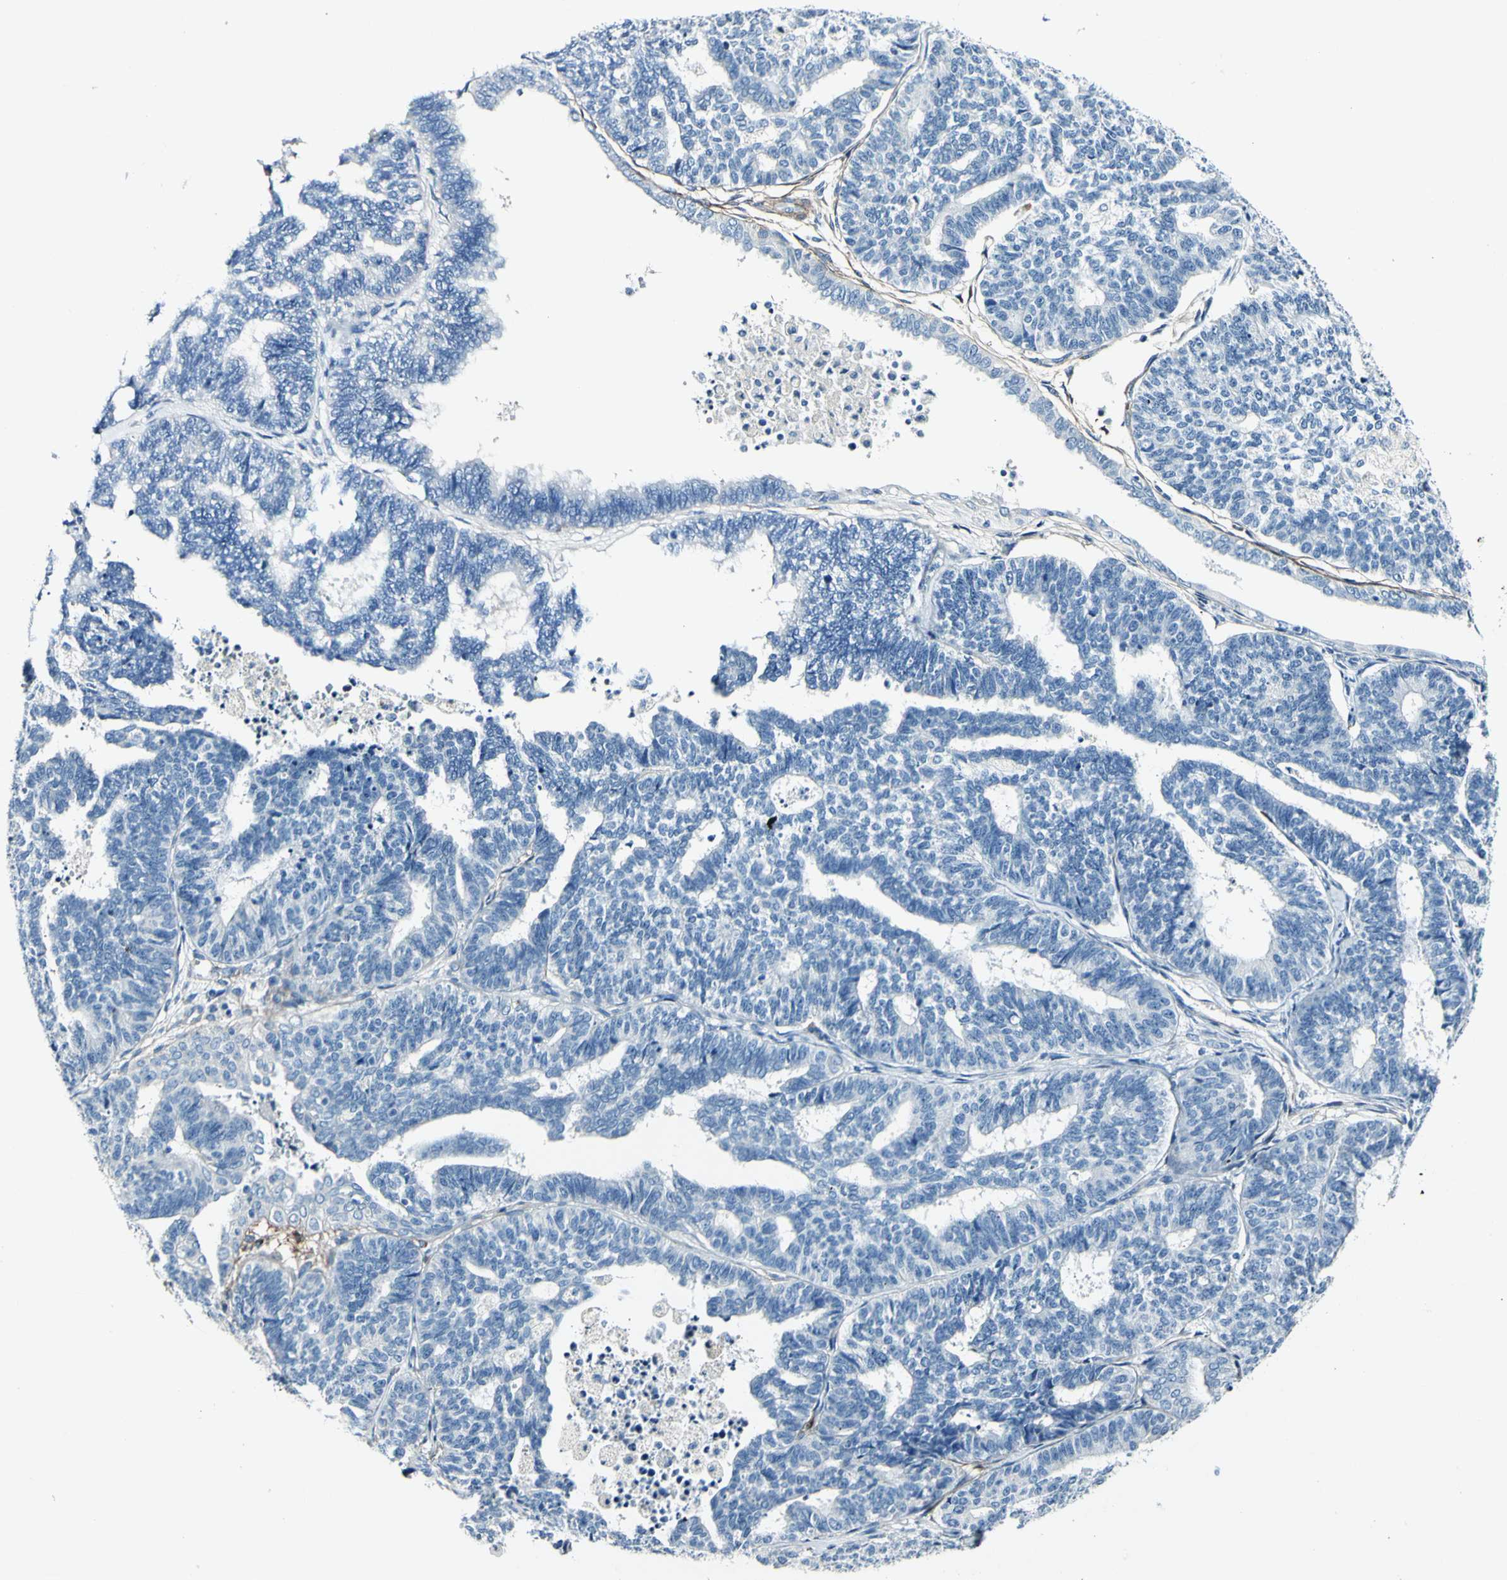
{"staining": {"intensity": "negative", "quantity": "none", "location": "none"}, "tissue": "endometrial cancer", "cell_type": "Tumor cells", "image_type": "cancer", "snomed": [{"axis": "morphology", "description": "Adenocarcinoma, NOS"}, {"axis": "topography", "description": "Endometrium"}], "caption": "Tumor cells show no significant expression in endometrial adenocarcinoma. Brightfield microscopy of immunohistochemistry stained with DAB (brown) and hematoxylin (blue), captured at high magnification.", "gene": "COL6A3", "patient": {"sex": "female", "age": 70}}